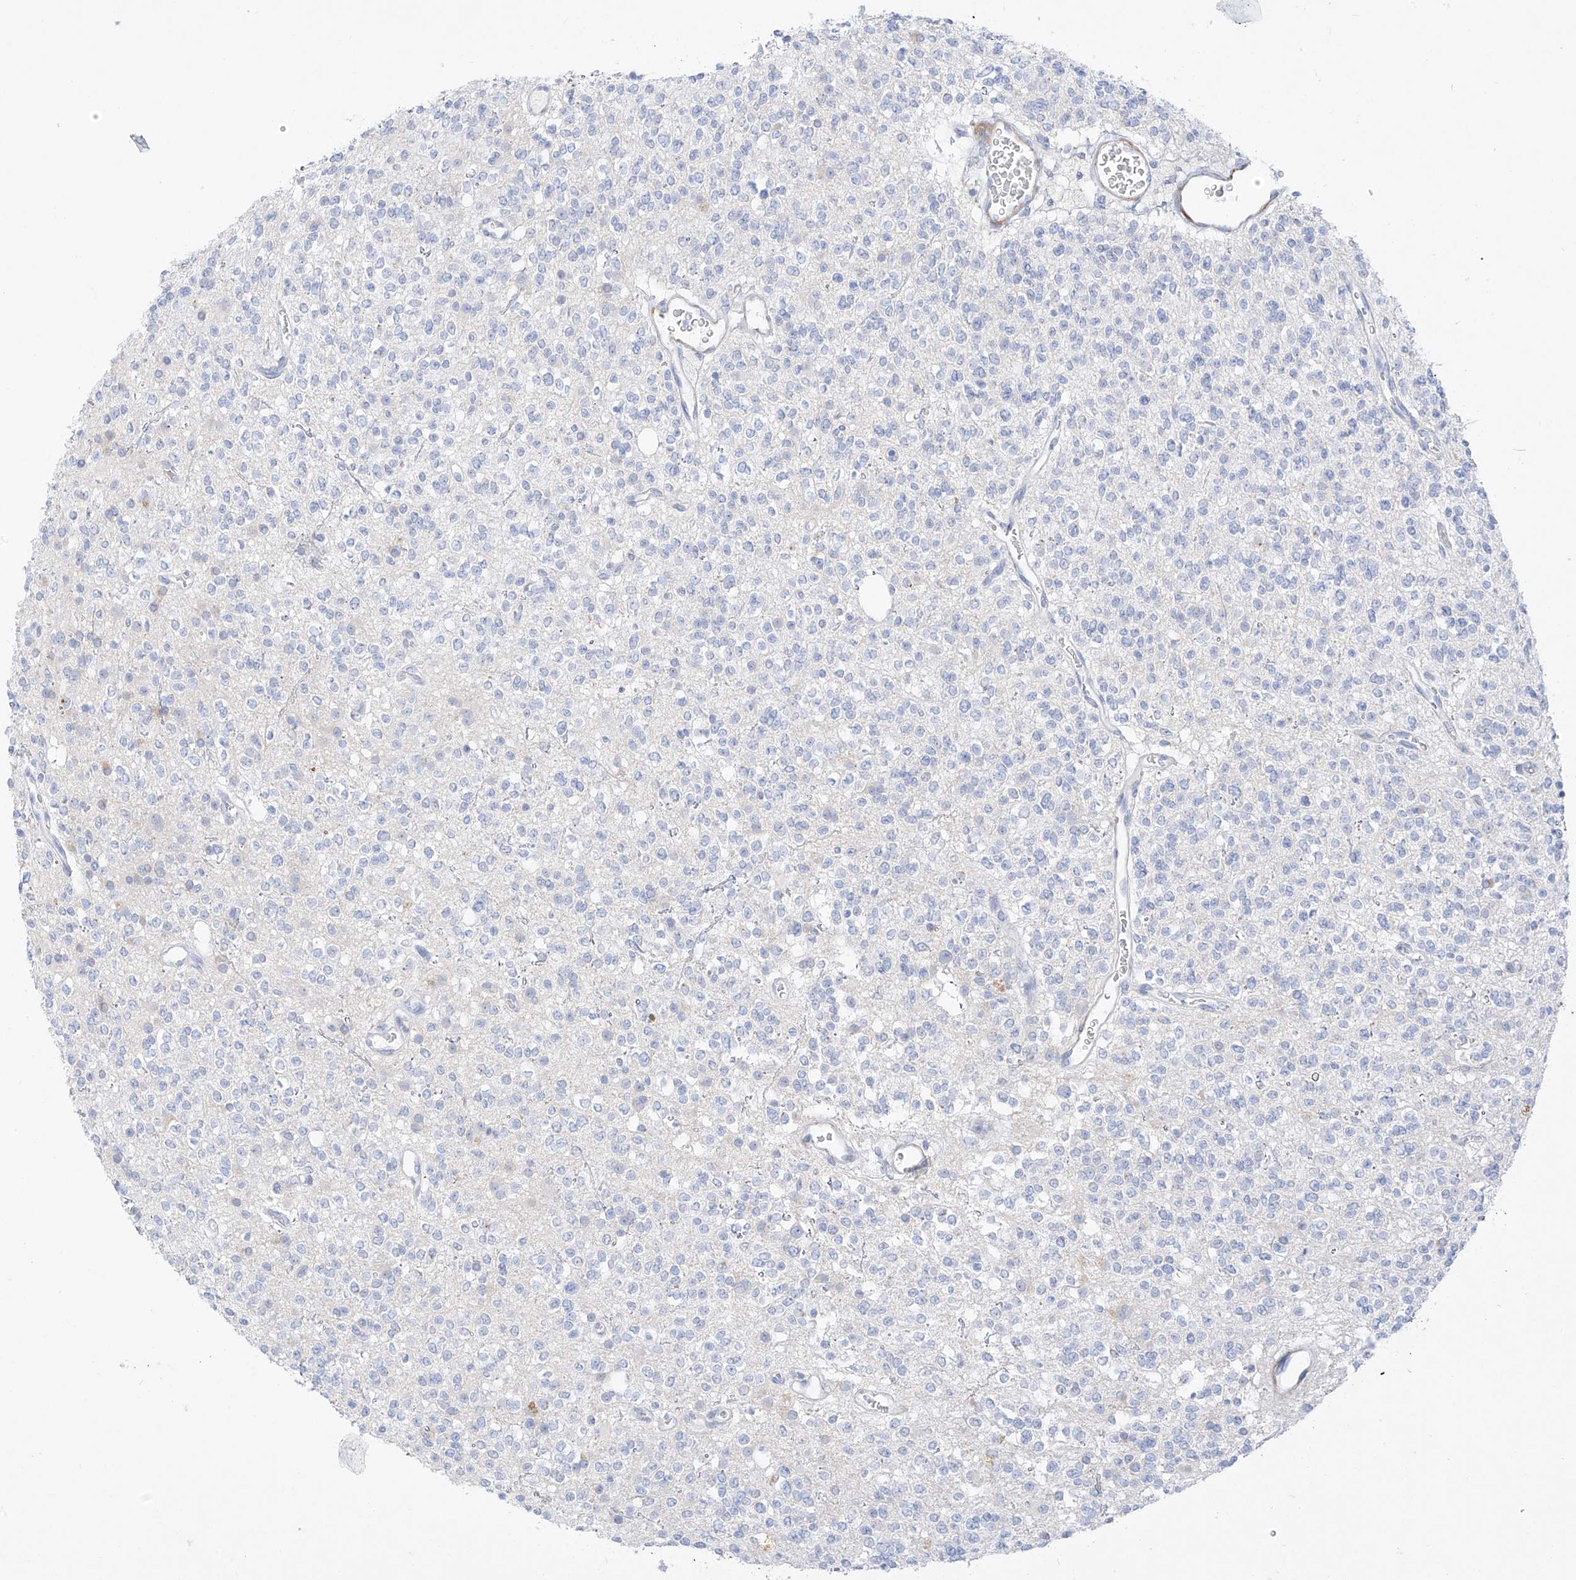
{"staining": {"intensity": "negative", "quantity": "none", "location": "none"}, "tissue": "glioma", "cell_type": "Tumor cells", "image_type": "cancer", "snomed": [{"axis": "morphology", "description": "Glioma, malignant, High grade"}, {"axis": "topography", "description": "Brain"}], "caption": "This is a image of immunohistochemistry staining of malignant glioma (high-grade), which shows no staining in tumor cells. Nuclei are stained in blue.", "gene": "ST3GAL5", "patient": {"sex": "male", "age": 34}}